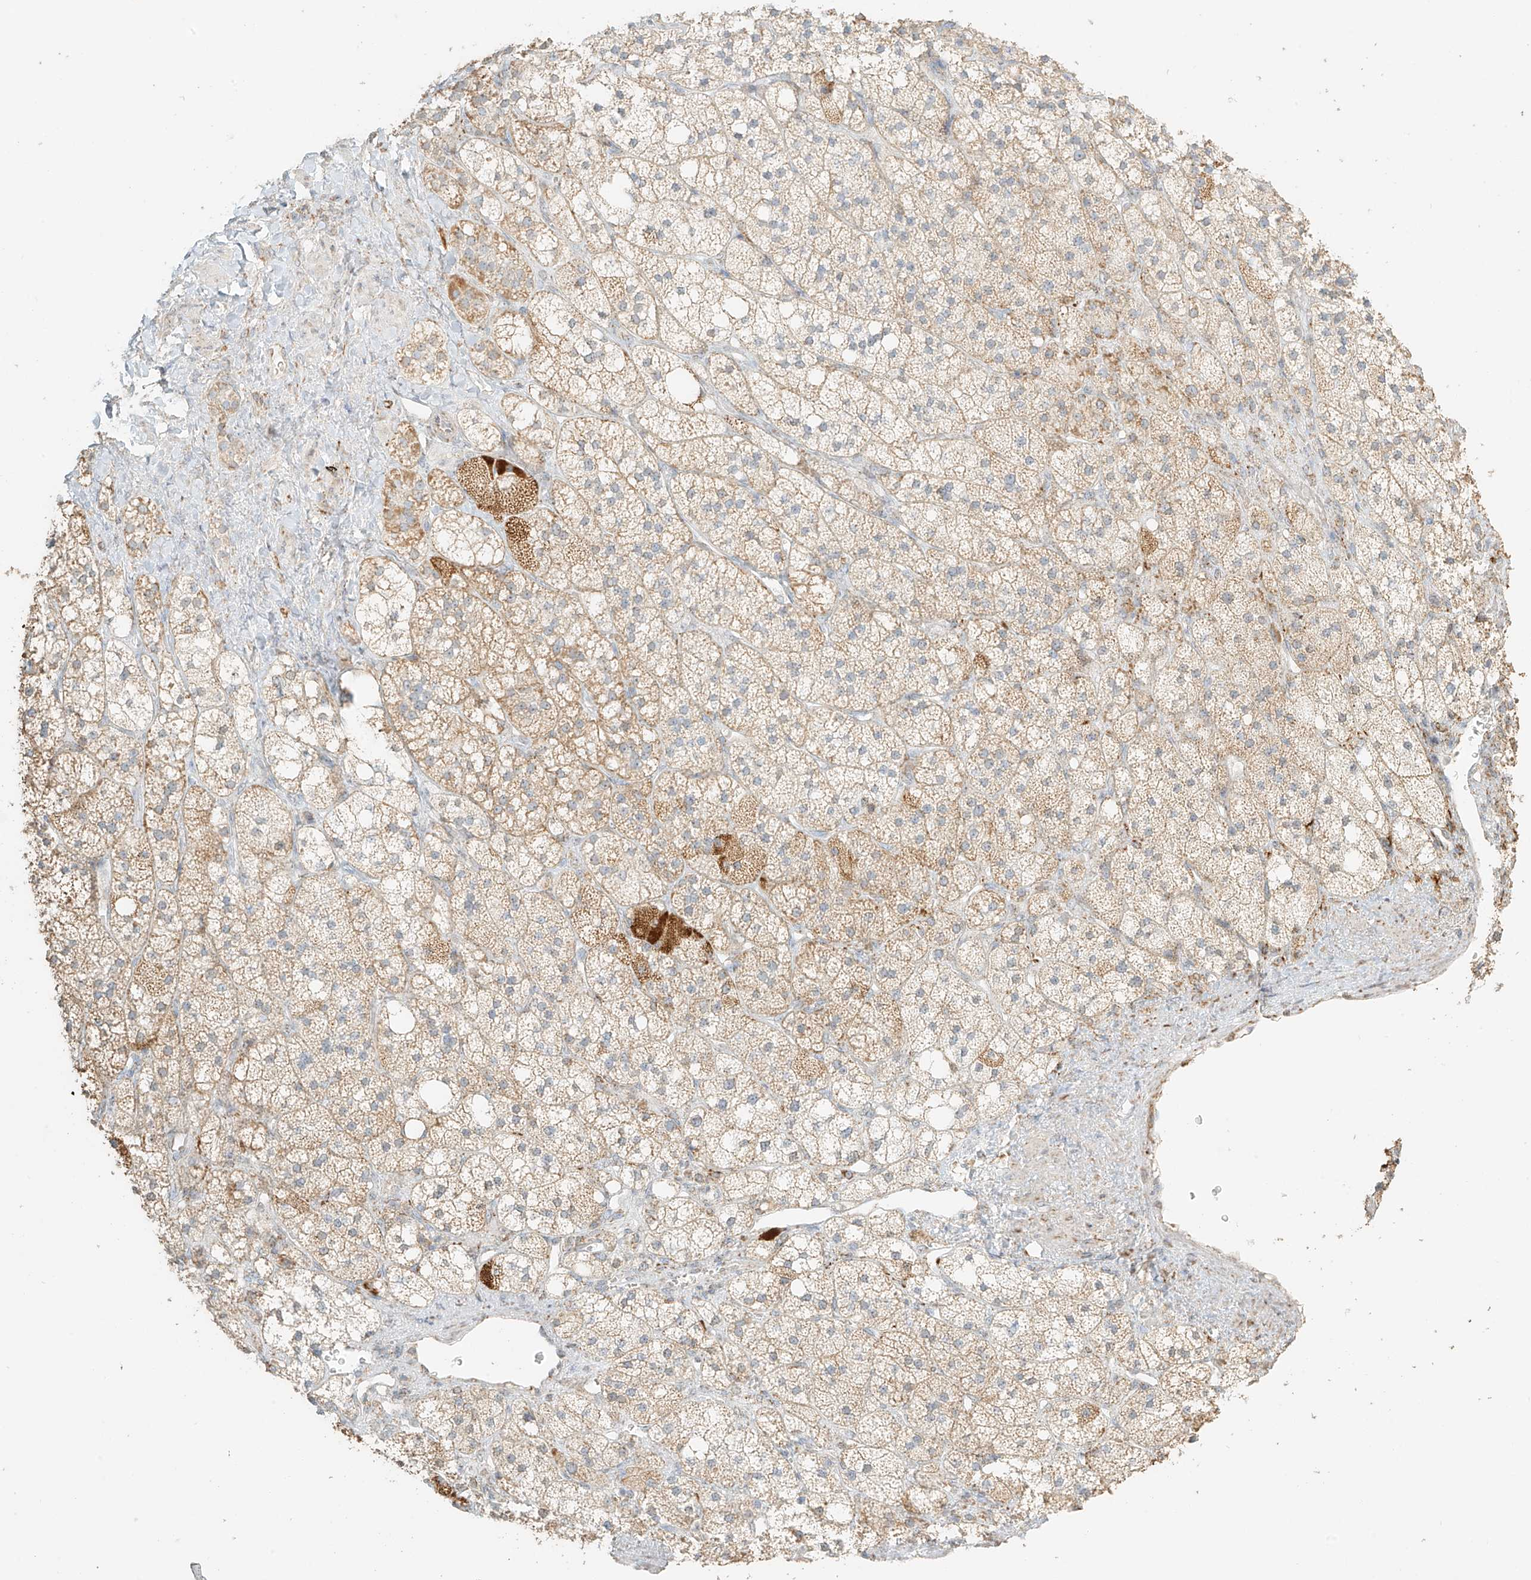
{"staining": {"intensity": "weak", "quantity": ">75%", "location": "cytoplasmic/membranous"}, "tissue": "adrenal gland", "cell_type": "Glandular cells", "image_type": "normal", "snomed": [{"axis": "morphology", "description": "Normal tissue, NOS"}, {"axis": "topography", "description": "Adrenal gland"}], "caption": "Protein staining of unremarkable adrenal gland displays weak cytoplasmic/membranous expression in approximately >75% of glandular cells.", "gene": "MIPEP", "patient": {"sex": "male", "age": 61}}